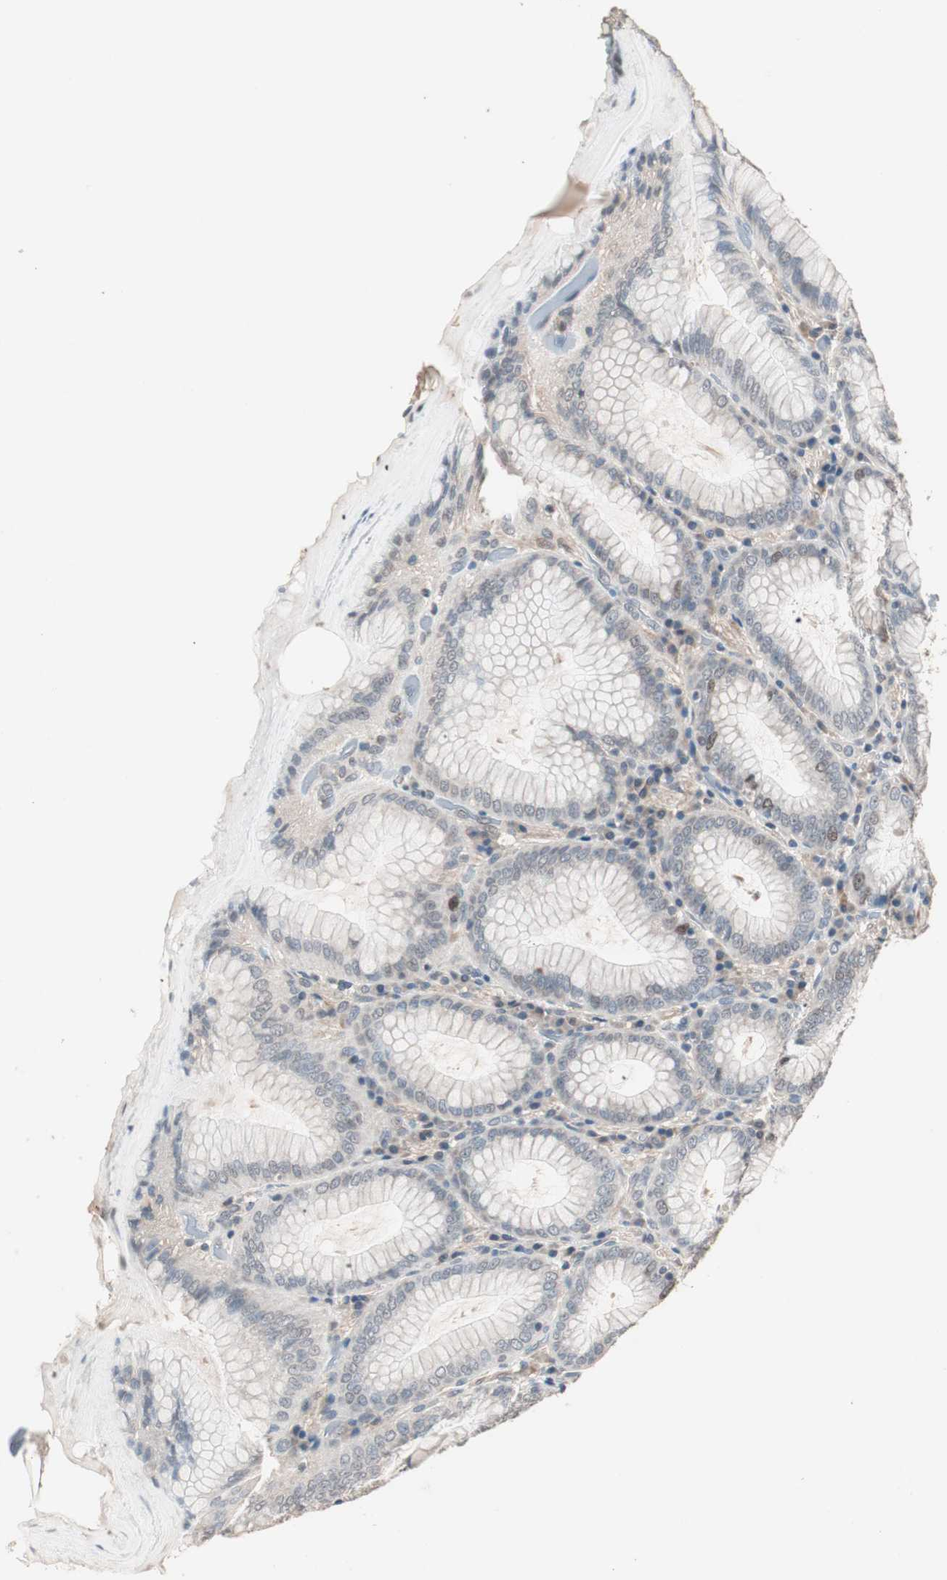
{"staining": {"intensity": "strong", "quantity": "25%-75%", "location": "cytoplasmic/membranous"}, "tissue": "stomach", "cell_type": "Glandular cells", "image_type": "normal", "snomed": [{"axis": "morphology", "description": "Normal tissue, NOS"}, {"axis": "topography", "description": "Stomach, lower"}], "caption": "IHC photomicrograph of normal stomach: stomach stained using IHC exhibits high levels of strong protein expression localized specifically in the cytoplasmic/membranous of glandular cells, appearing as a cytoplasmic/membranous brown color.", "gene": "NFRKB", "patient": {"sex": "female", "age": 76}}